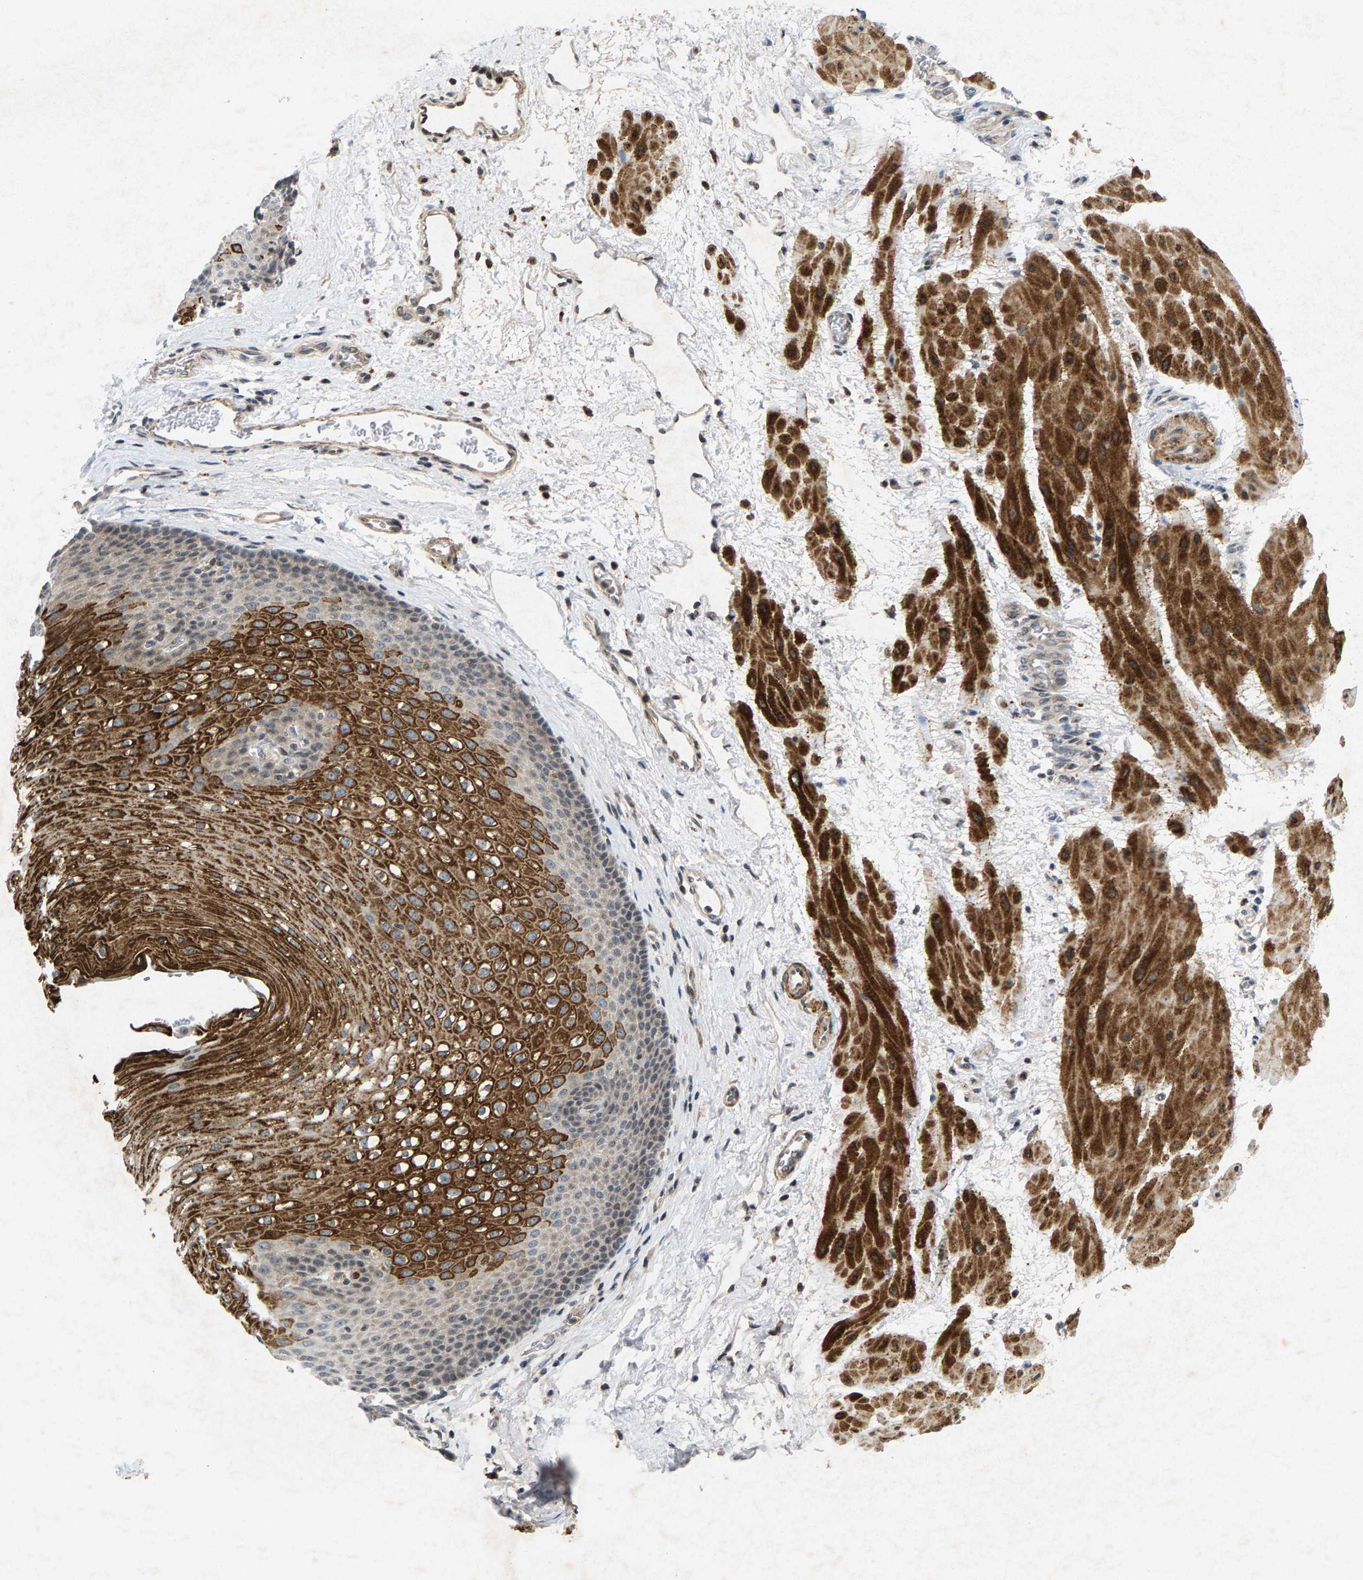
{"staining": {"intensity": "strong", "quantity": "25%-75%", "location": "cytoplasmic/membranous"}, "tissue": "esophagus", "cell_type": "Squamous epithelial cells", "image_type": "normal", "snomed": [{"axis": "morphology", "description": "Normal tissue, NOS"}, {"axis": "topography", "description": "Esophagus"}], "caption": "An image showing strong cytoplasmic/membranous expression in about 25%-75% of squamous epithelial cells in unremarkable esophagus, as visualized by brown immunohistochemical staining.", "gene": "ZPR1", "patient": {"sex": "male", "age": 48}}